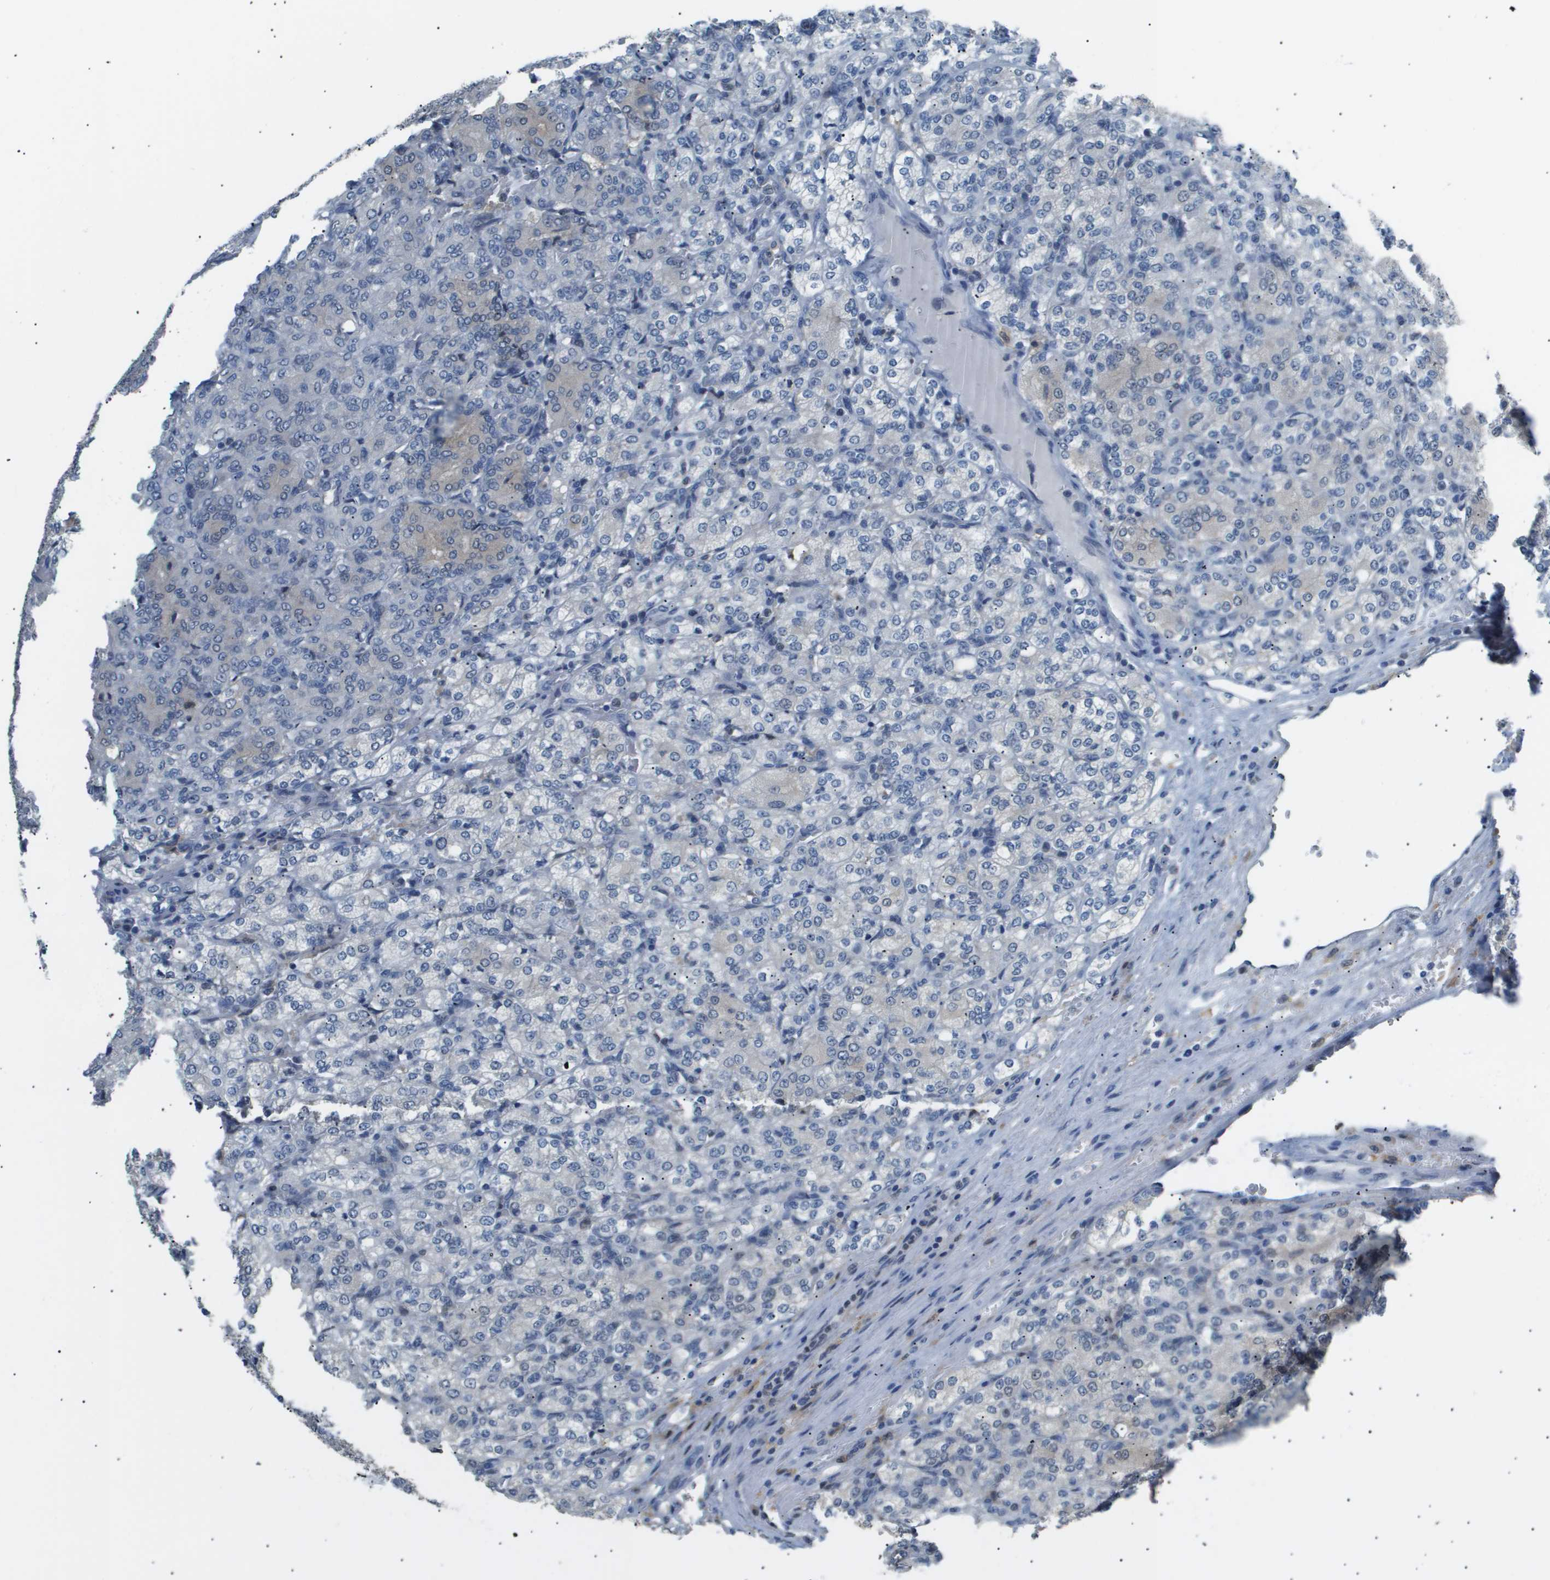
{"staining": {"intensity": "negative", "quantity": "none", "location": "none"}, "tissue": "renal cancer", "cell_type": "Tumor cells", "image_type": "cancer", "snomed": [{"axis": "morphology", "description": "Adenocarcinoma, NOS"}, {"axis": "topography", "description": "Kidney"}], "caption": "Human renal adenocarcinoma stained for a protein using immunohistochemistry reveals no positivity in tumor cells.", "gene": "AKR1A1", "patient": {"sex": "male", "age": 77}}